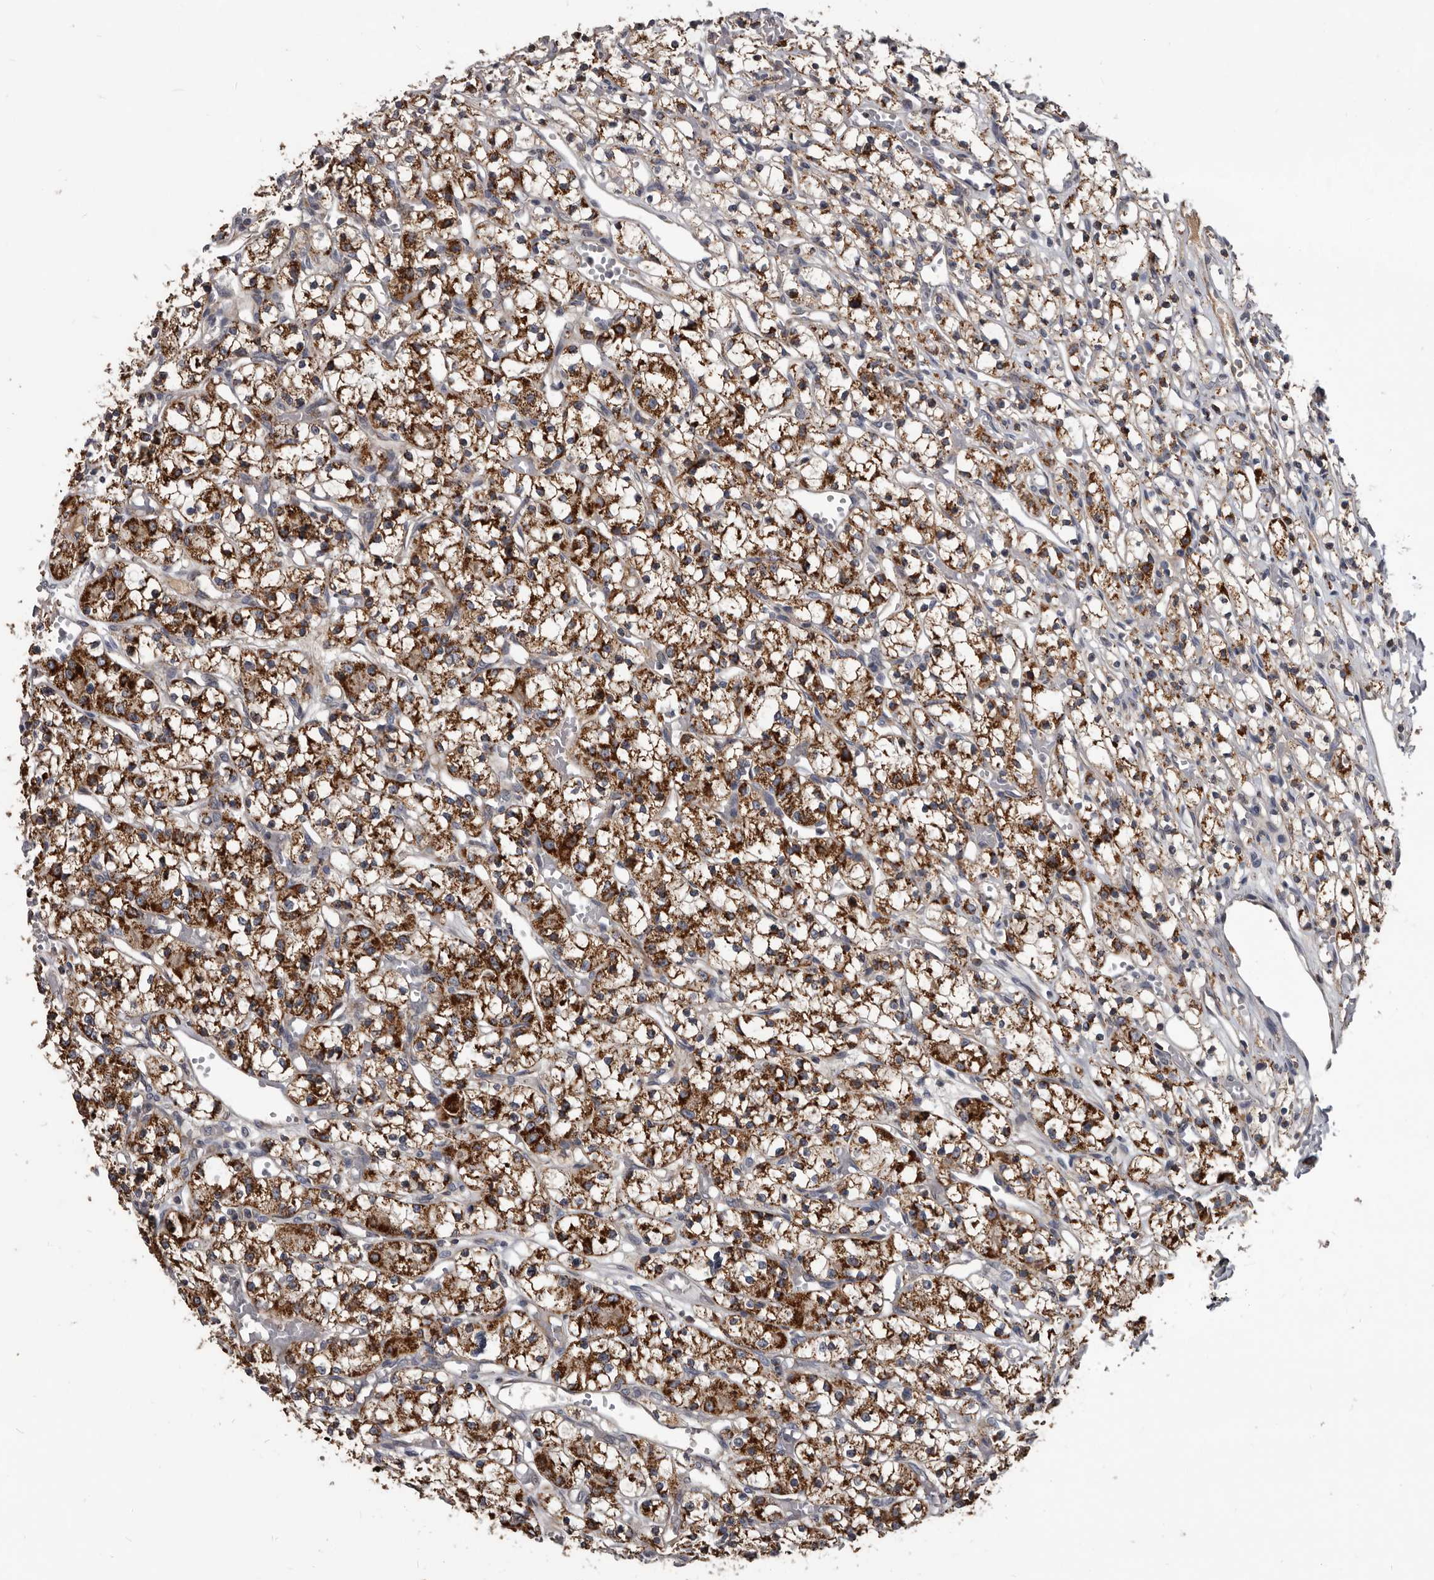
{"staining": {"intensity": "strong", "quantity": ">75%", "location": "cytoplasmic/membranous"}, "tissue": "renal cancer", "cell_type": "Tumor cells", "image_type": "cancer", "snomed": [{"axis": "morphology", "description": "Adenocarcinoma, NOS"}, {"axis": "topography", "description": "Kidney"}], "caption": "This is a micrograph of immunohistochemistry staining of renal adenocarcinoma, which shows strong expression in the cytoplasmic/membranous of tumor cells.", "gene": "ALDH5A1", "patient": {"sex": "female", "age": 59}}